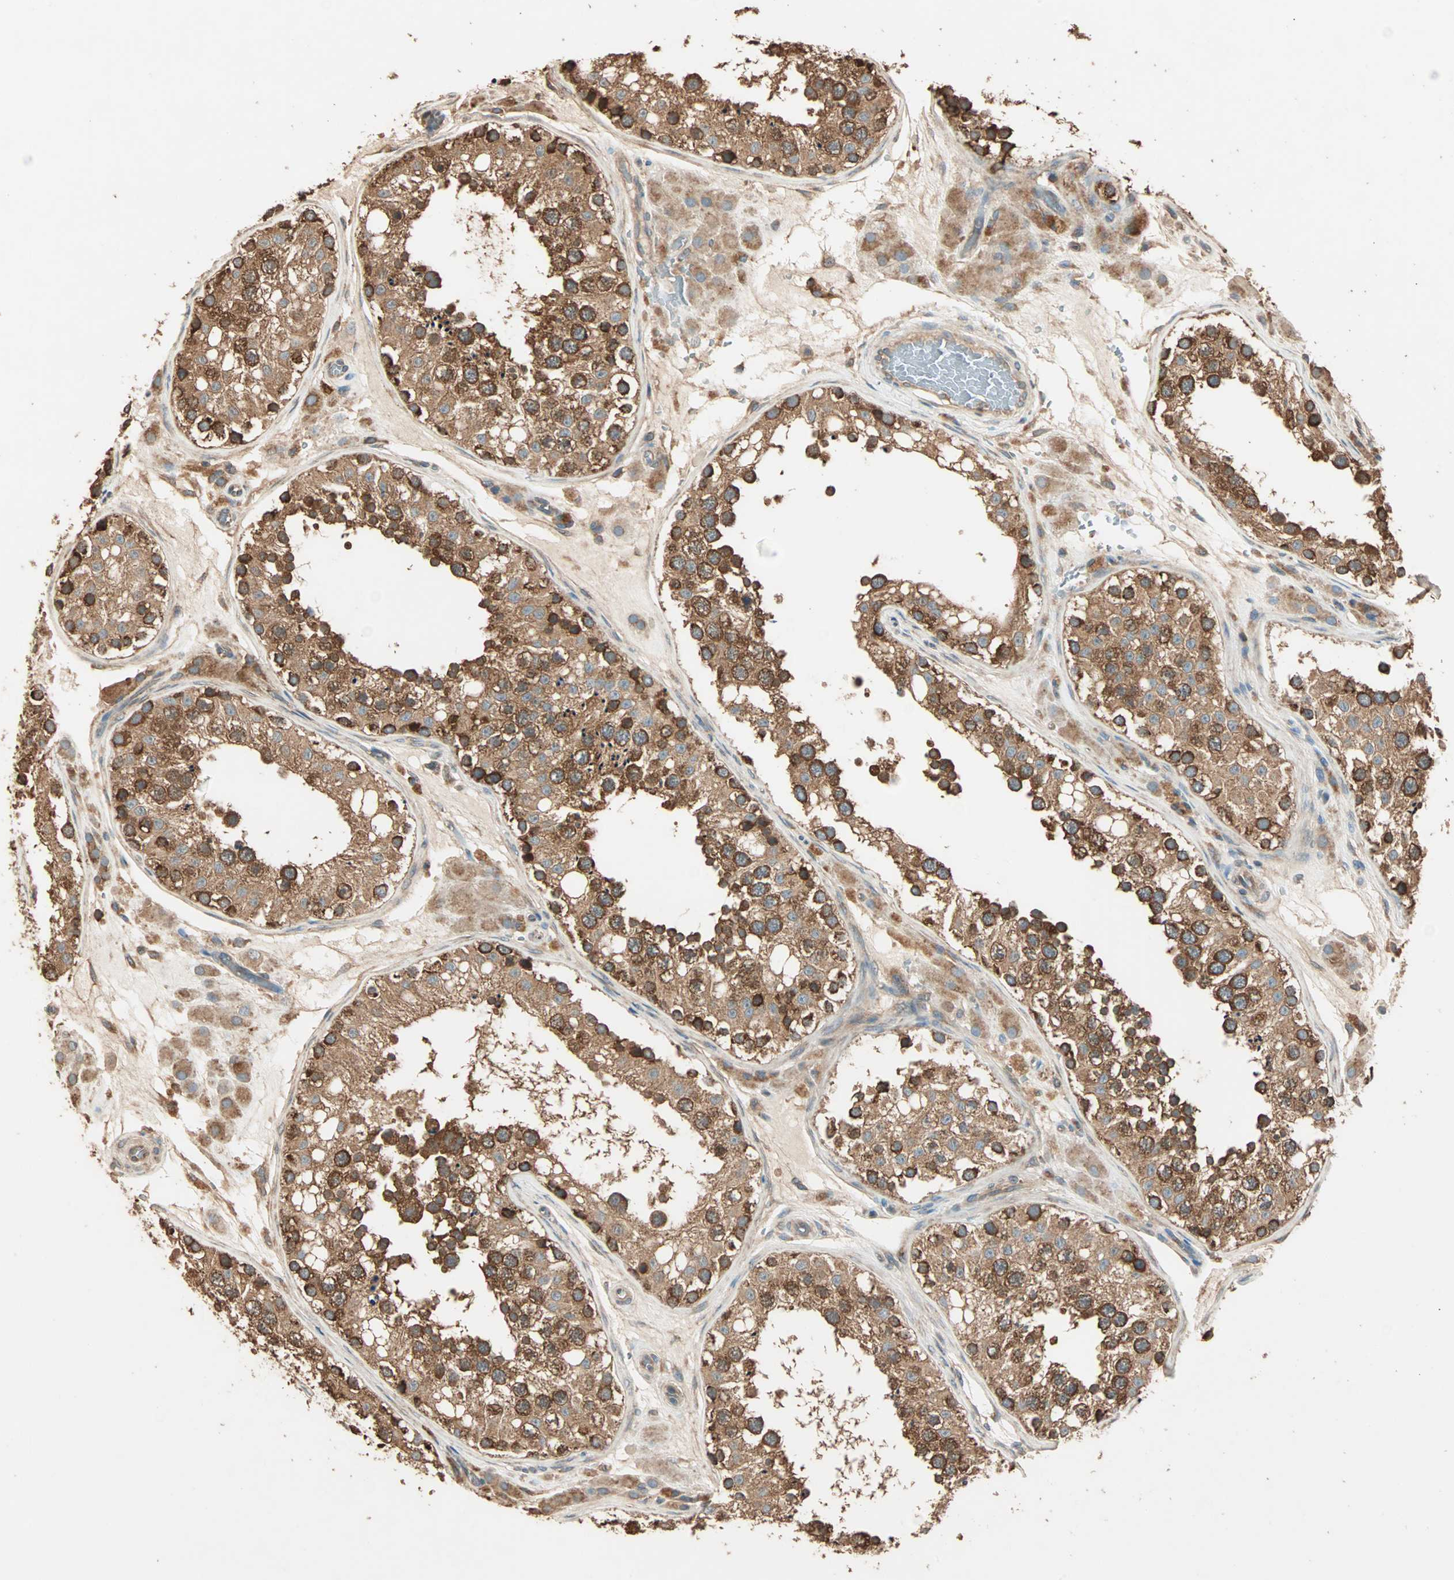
{"staining": {"intensity": "strong", "quantity": ">75%", "location": "cytoplasmic/membranous"}, "tissue": "testis", "cell_type": "Cells in seminiferous ducts", "image_type": "normal", "snomed": [{"axis": "morphology", "description": "Normal tissue, NOS"}, {"axis": "topography", "description": "Testis"}], "caption": "The photomicrograph exhibits immunohistochemical staining of normal testis. There is strong cytoplasmic/membranous positivity is identified in approximately >75% of cells in seminiferous ducts.", "gene": "EIF4G2", "patient": {"sex": "male", "age": 26}}